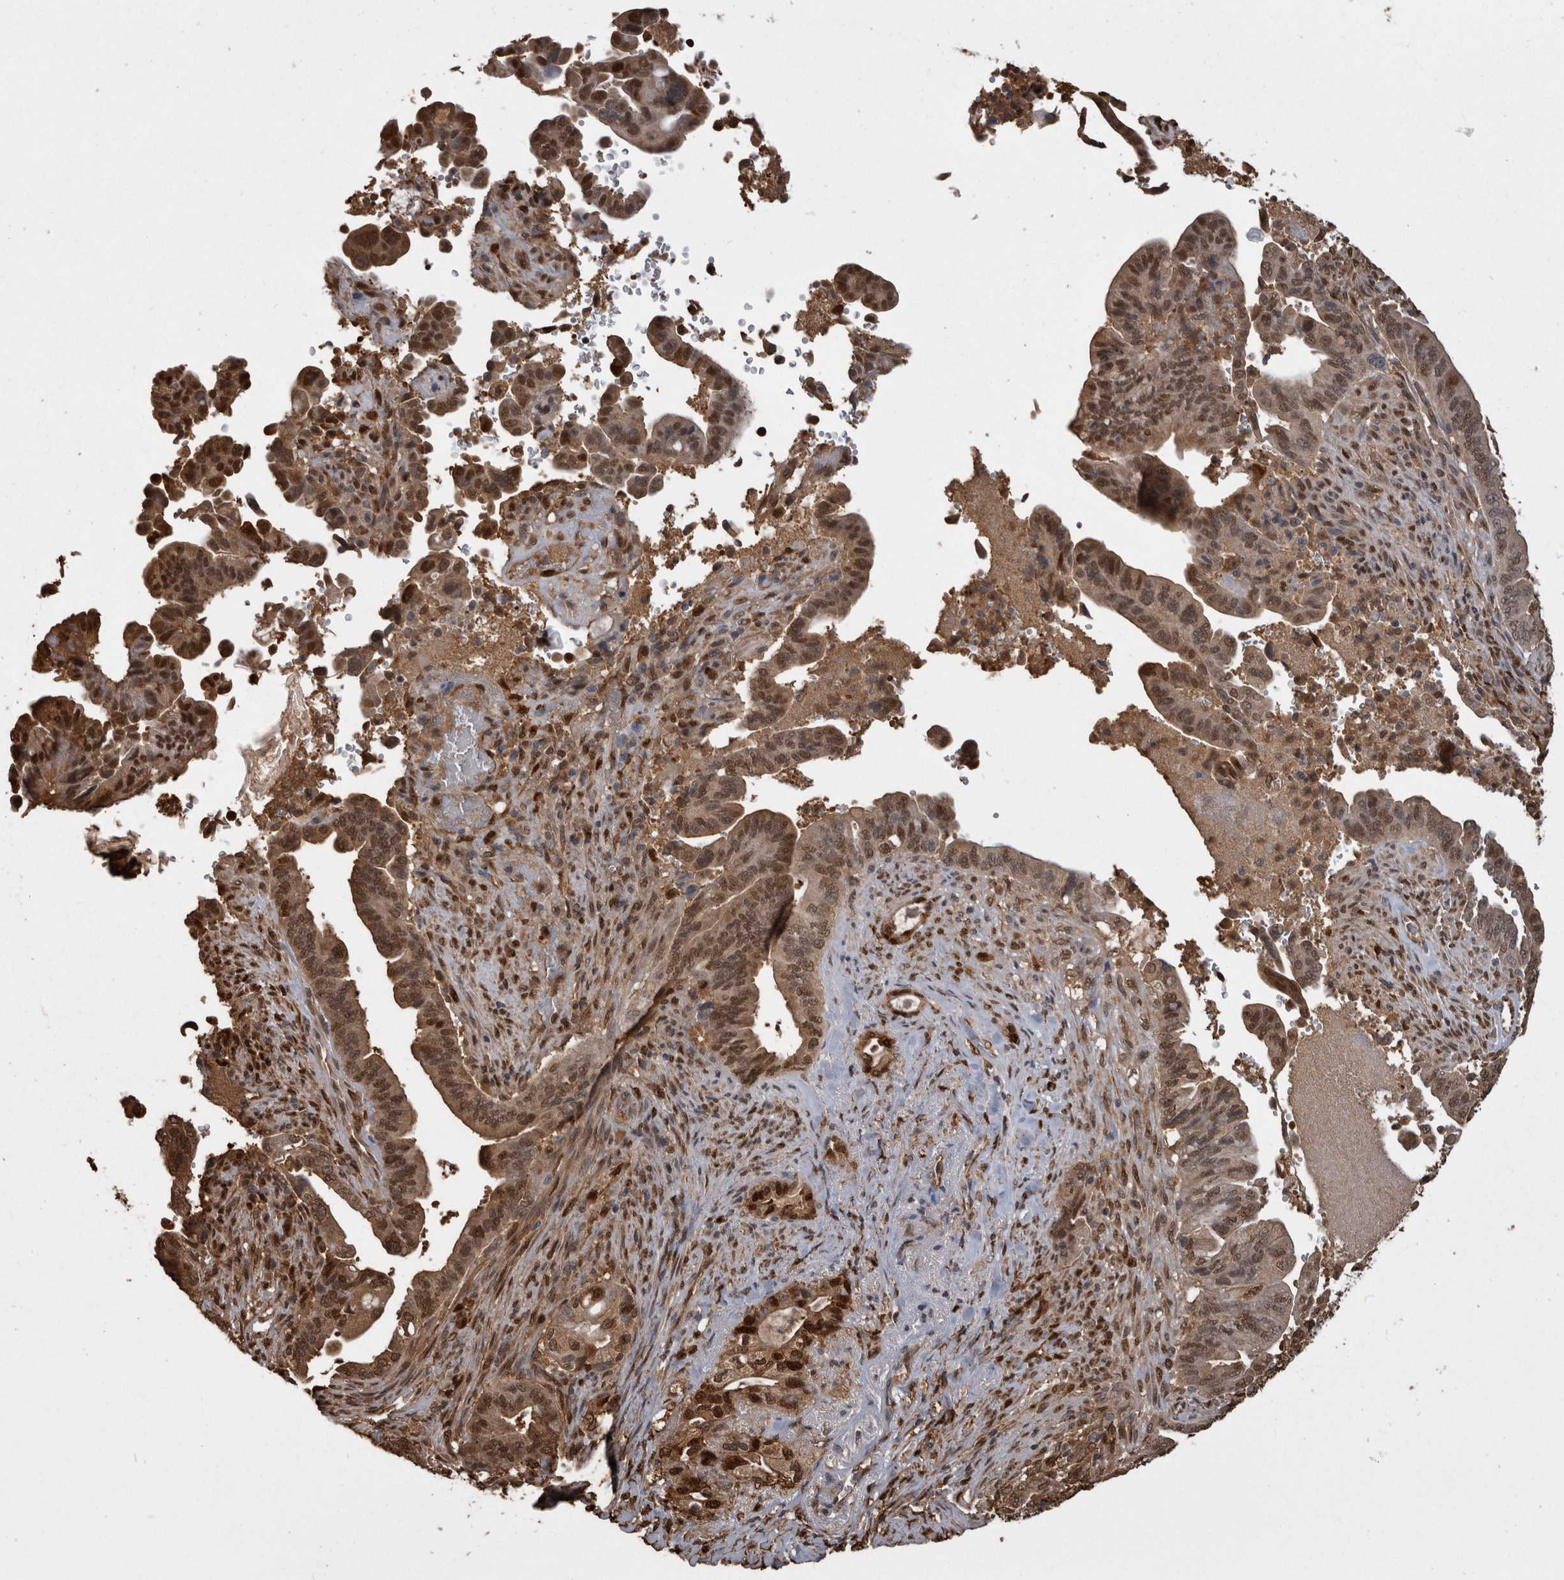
{"staining": {"intensity": "strong", "quantity": "25%-75%", "location": "cytoplasmic/membranous,nuclear"}, "tissue": "pancreatic cancer", "cell_type": "Tumor cells", "image_type": "cancer", "snomed": [{"axis": "morphology", "description": "Adenocarcinoma, NOS"}, {"axis": "topography", "description": "Pancreas"}], "caption": "Pancreatic adenocarcinoma was stained to show a protein in brown. There is high levels of strong cytoplasmic/membranous and nuclear expression in about 25%-75% of tumor cells.", "gene": "LXN", "patient": {"sex": "male", "age": 70}}